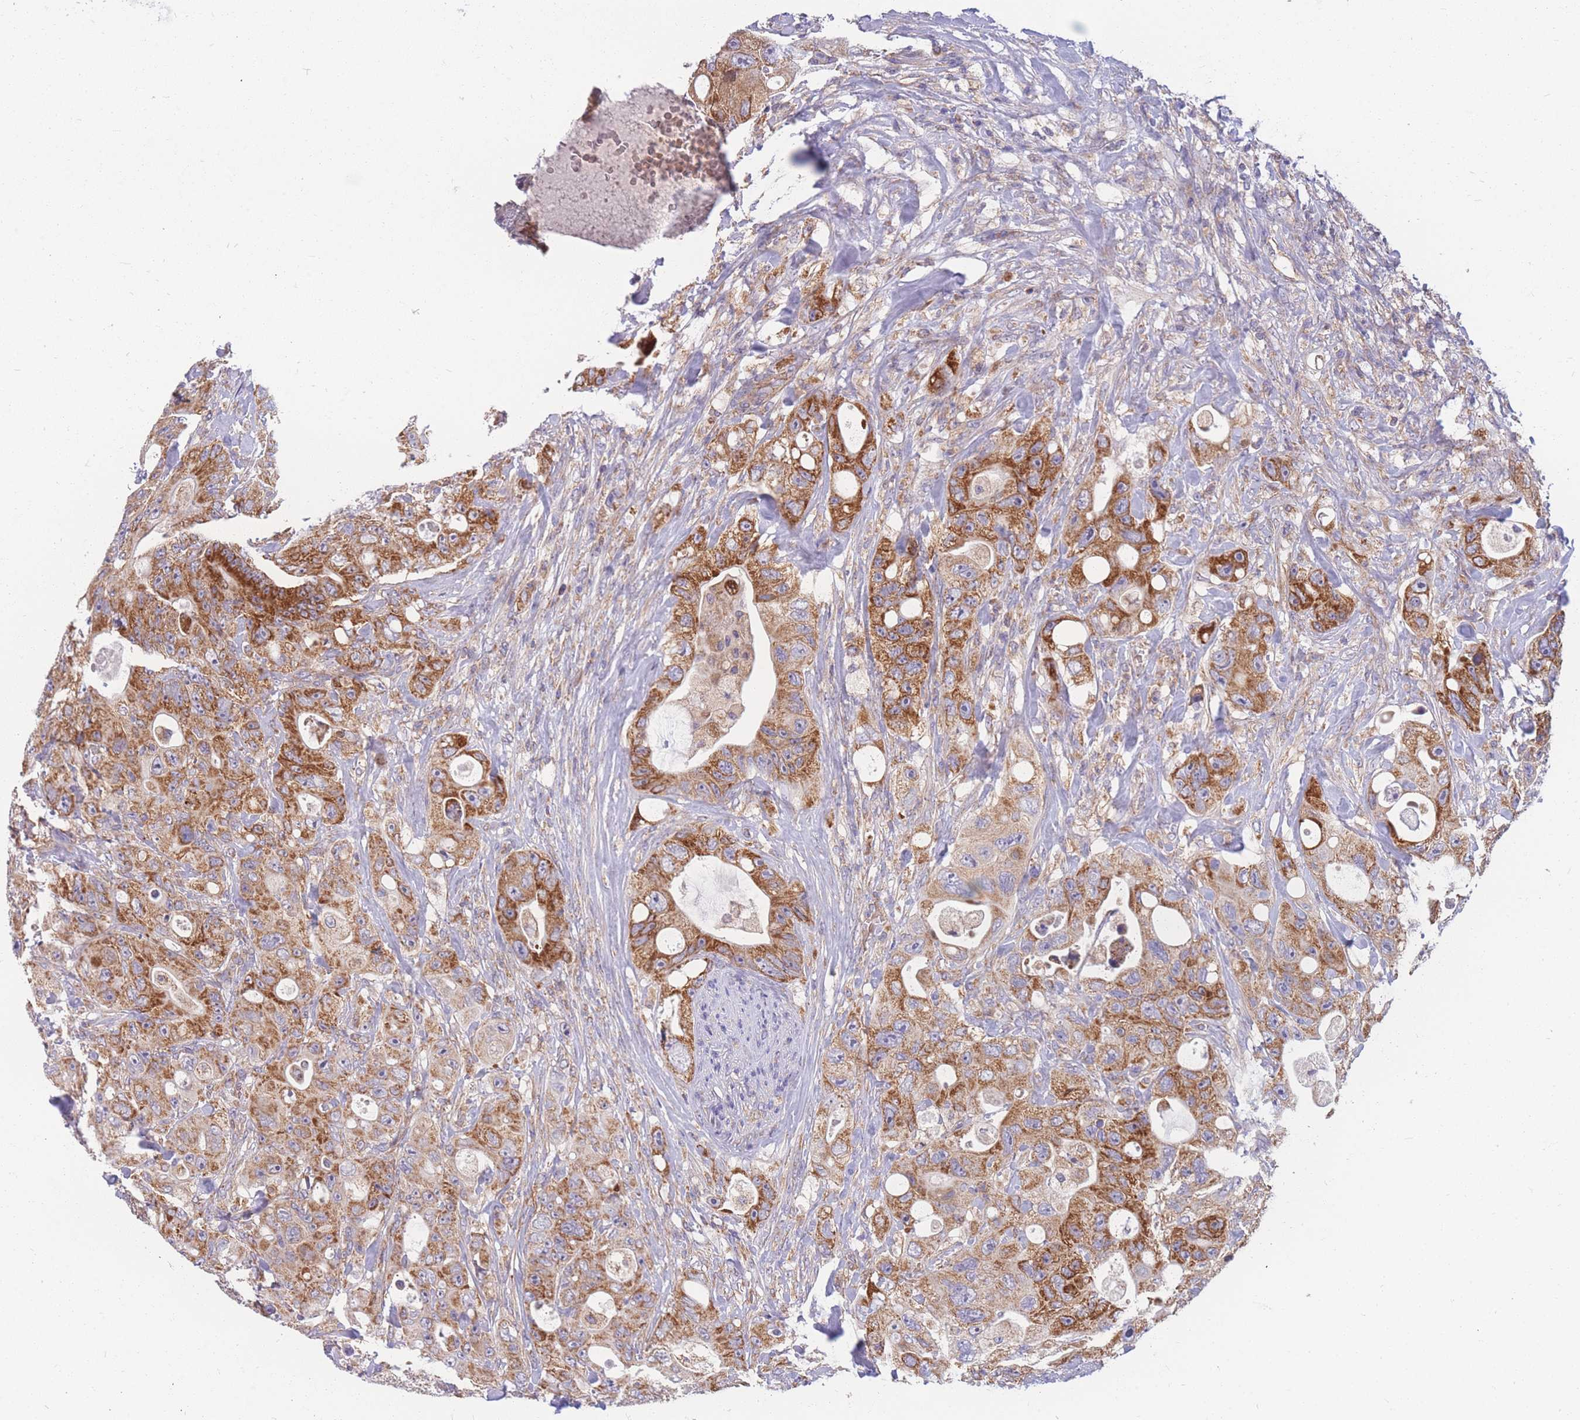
{"staining": {"intensity": "strong", "quantity": ">75%", "location": "cytoplasmic/membranous"}, "tissue": "colorectal cancer", "cell_type": "Tumor cells", "image_type": "cancer", "snomed": [{"axis": "morphology", "description": "Adenocarcinoma, NOS"}, {"axis": "topography", "description": "Colon"}], "caption": "Strong cytoplasmic/membranous staining for a protein is identified in about >75% of tumor cells of adenocarcinoma (colorectal) using immunohistochemistry.", "gene": "MRPS9", "patient": {"sex": "female", "age": 46}}